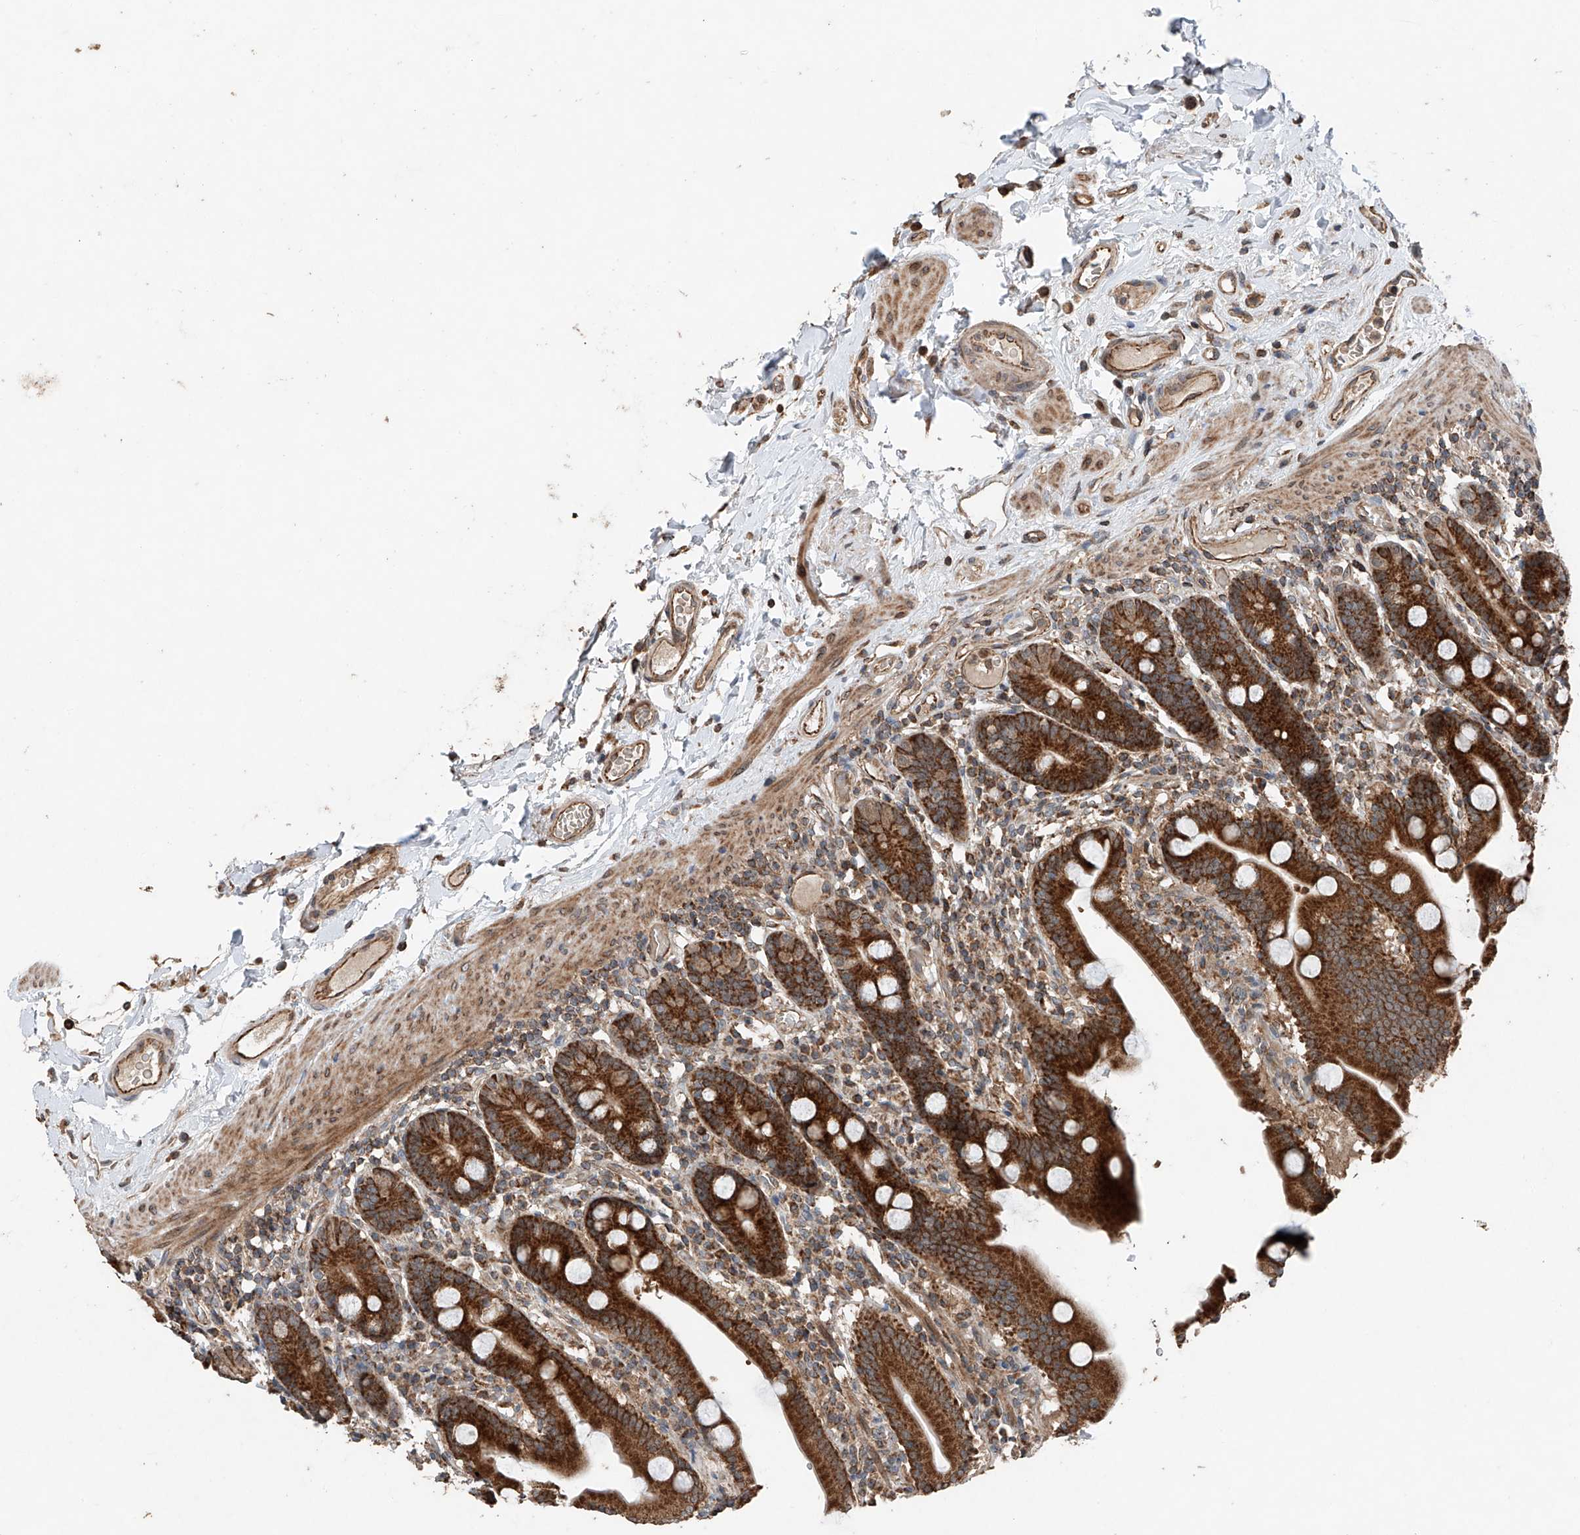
{"staining": {"intensity": "strong", "quantity": ">75%", "location": "cytoplasmic/membranous"}, "tissue": "duodenum", "cell_type": "Glandular cells", "image_type": "normal", "snomed": [{"axis": "morphology", "description": "Normal tissue, NOS"}, {"axis": "topography", "description": "Duodenum"}], "caption": "Duodenum stained with a brown dye shows strong cytoplasmic/membranous positive positivity in approximately >75% of glandular cells.", "gene": "AP4B1", "patient": {"sex": "male", "age": 55}}